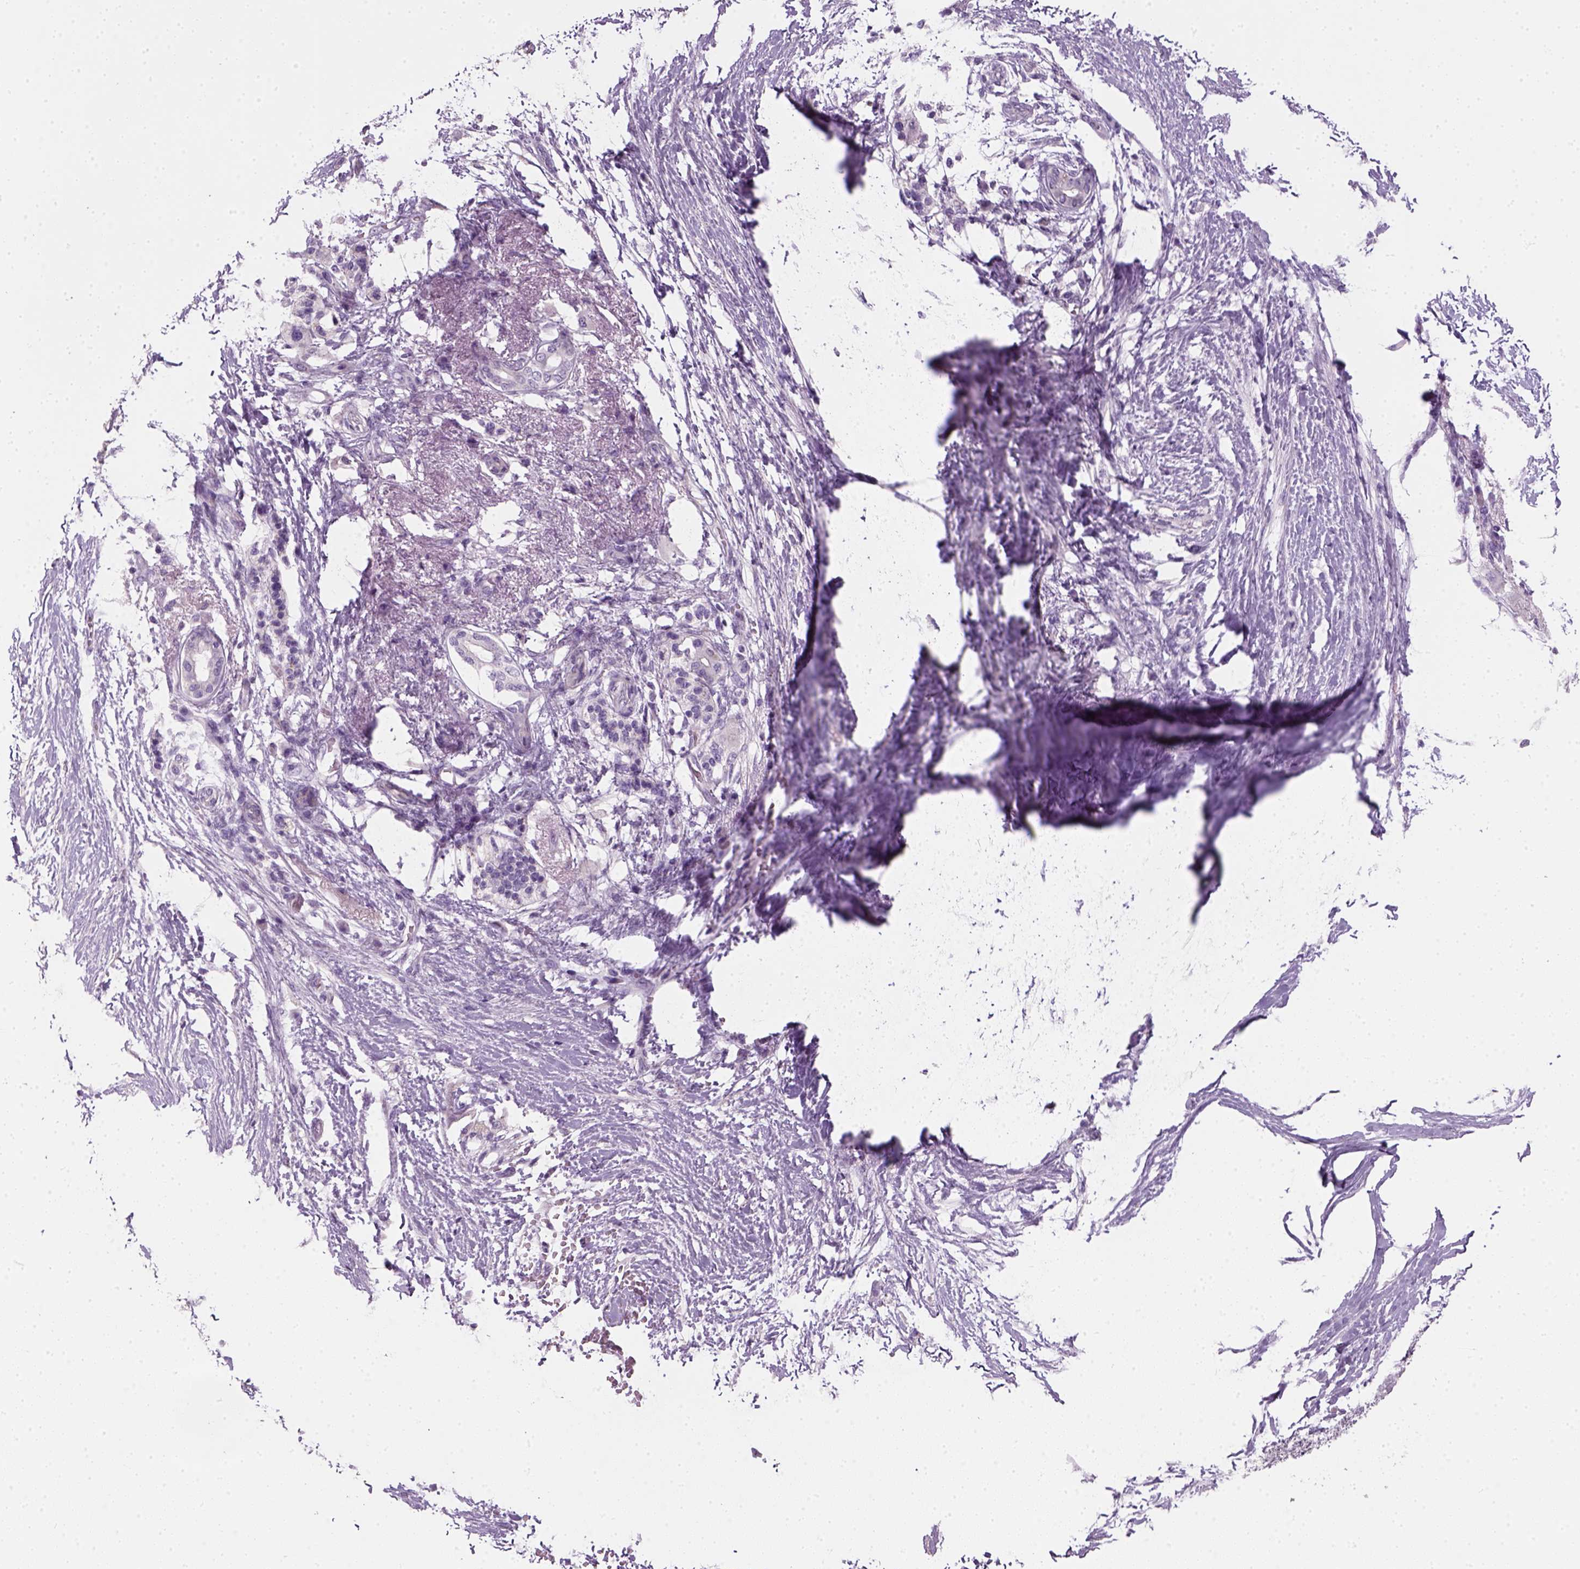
{"staining": {"intensity": "negative", "quantity": "none", "location": "none"}, "tissue": "pancreatic cancer", "cell_type": "Tumor cells", "image_type": "cancer", "snomed": [{"axis": "morphology", "description": "Adenocarcinoma, NOS"}, {"axis": "topography", "description": "Pancreas"}], "caption": "An immunohistochemistry (IHC) histopathology image of pancreatic cancer (adenocarcinoma) is shown. There is no staining in tumor cells of pancreatic cancer (adenocarcinoma).", "gene": "ELOVL3", "patient": {"sex": "female", "age": 72}}